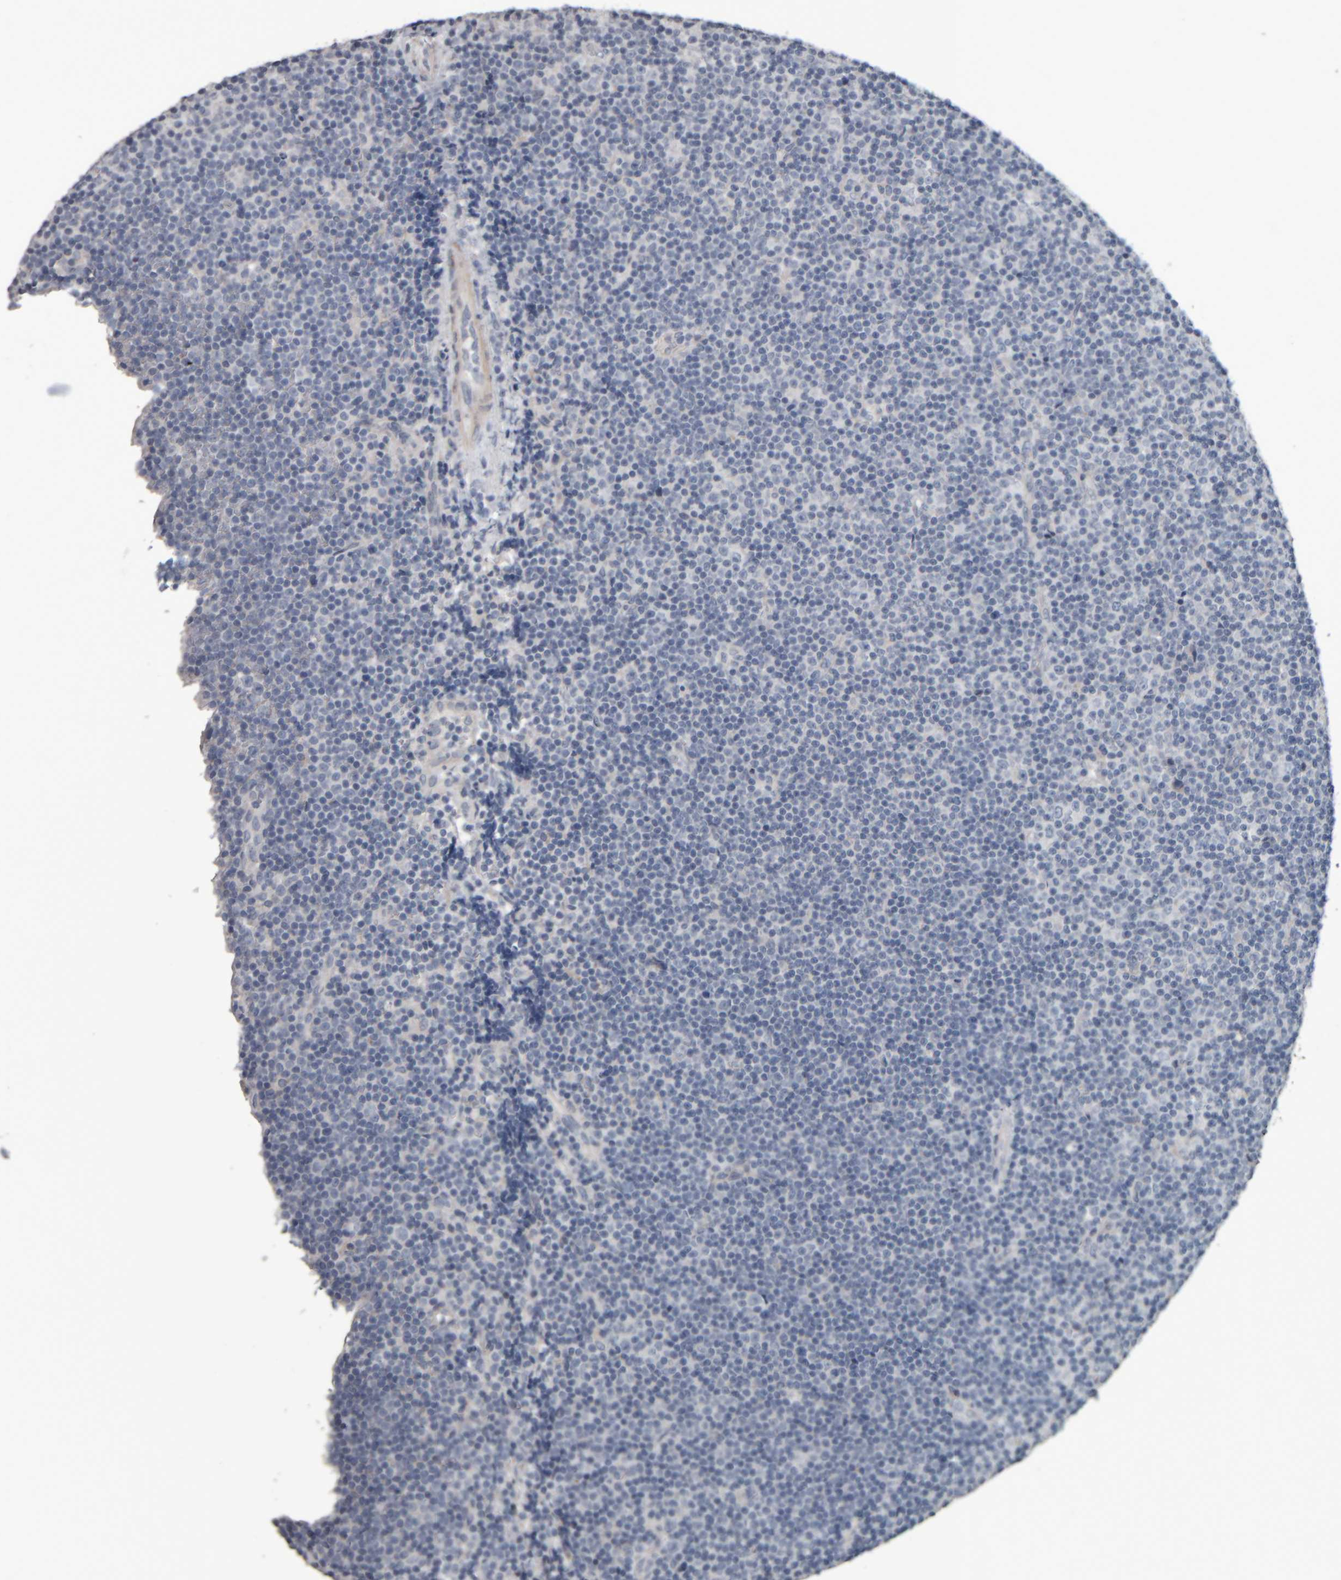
{"staining": {"intensity": "negative", "quantity": "none", "location": "none"}, "tissue": "lymphoma", "cell_type": "Tumor cells", "image_type": "cancer", "snomed": [{"axis": "morphology", "description": "Malignant lymphoma, non-Hodgkin's type, Low grade"}, {"axis": "topography", "description": "Lymph node"}], "caption": "Human lymphoma stained for a protein using IHC shows no staining in tumor cells.", "gene": "CAVIN4", "patient": {"sex": "female", "age": 67}}